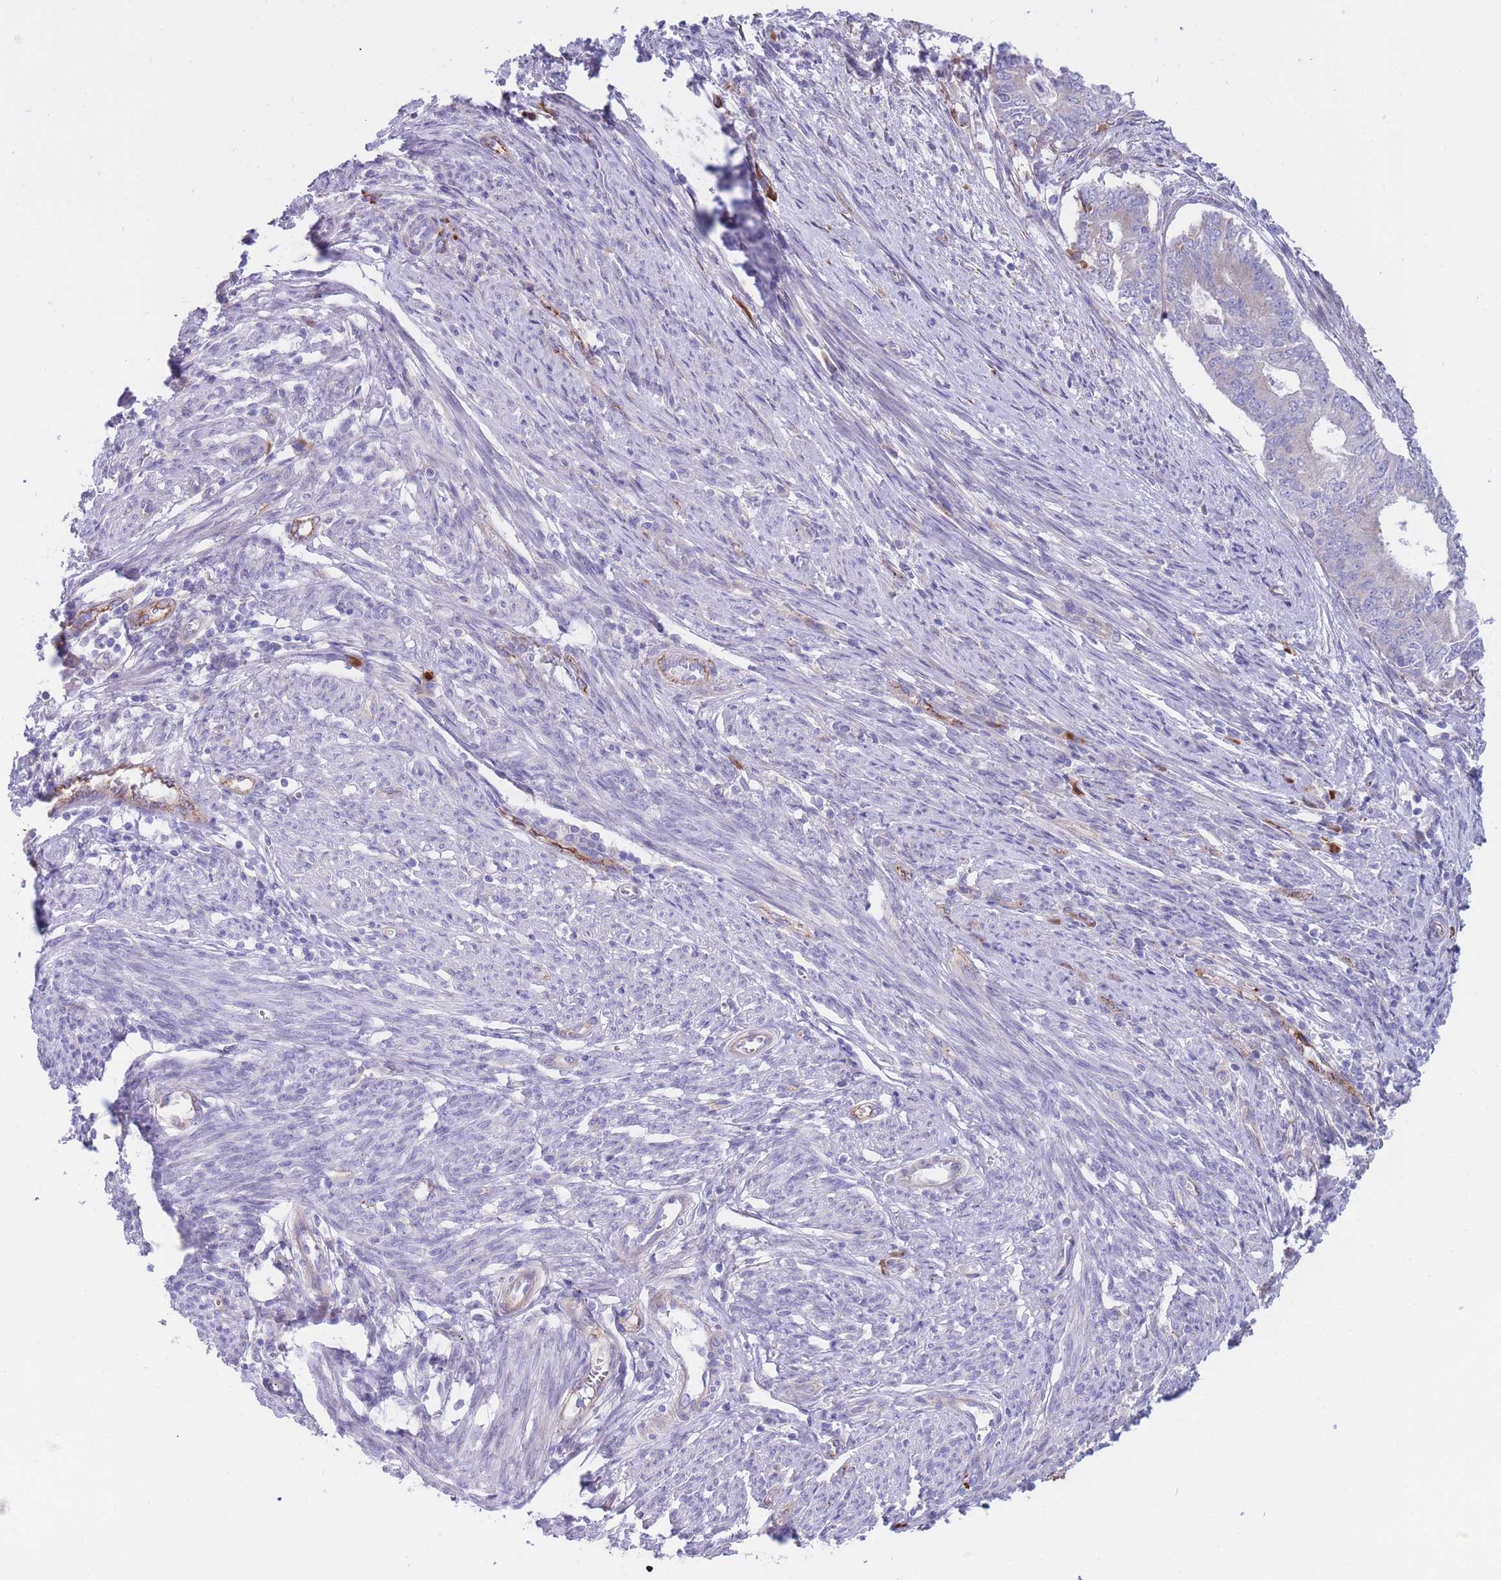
{"staining": {"intensity": "weak", "quantity": "<25%", "location": "cytoplasmic/membranous"}, "tissue": "endometrial cancer", "cell_type": "Tumor cells", "image_type": "cancer", "snomed": [{"axis": "morphology", "description": "Adenocarcinoma, NOS"}, {"axis": "topography", "description": "Endometrium"}], "caption": "Immunohistochemistry of endometrial cancer (adenocarcinoma) demonstrates no staining in tumor cells.", "gene": "DET1", "patient": {"sex": "female", "age": 62}}